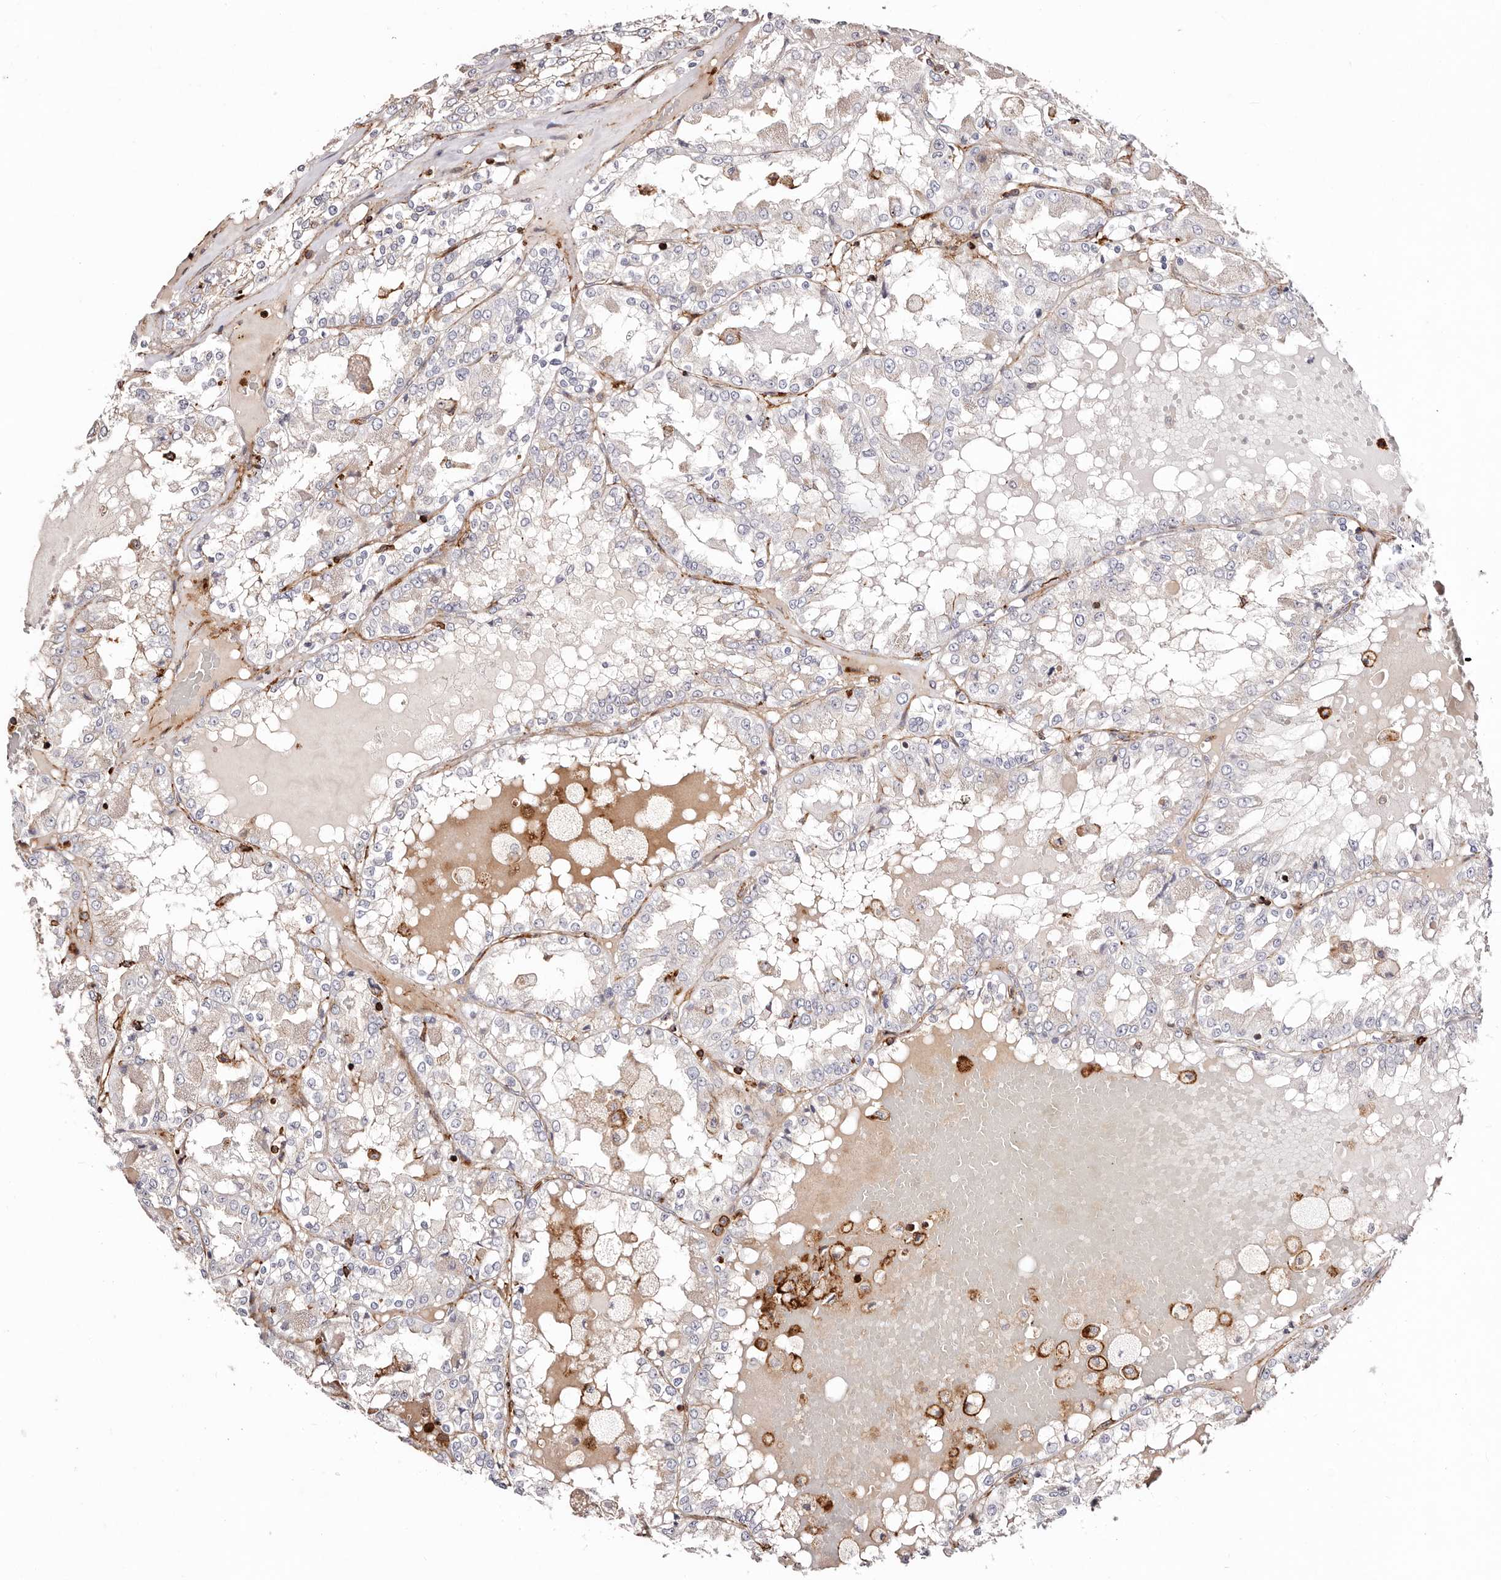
{"staining": {"intensity": "negative", "quantity": "none", "location": "none"}, "tissue": "renal cancer", "cell_type": "Tumor cells", "image_type": "cancer", "snomed": [{"axis": "morphology", "description": "Adenocarcinoma, NOS"}, {"axis": "topography", "description": "Kidney"}], "caption": "The image shows no significant positivity in tumor cells of renal cancer (adenocarcinoma).", "gene": "PTPN22", "patient": {"sex": "female", "age": 56}}